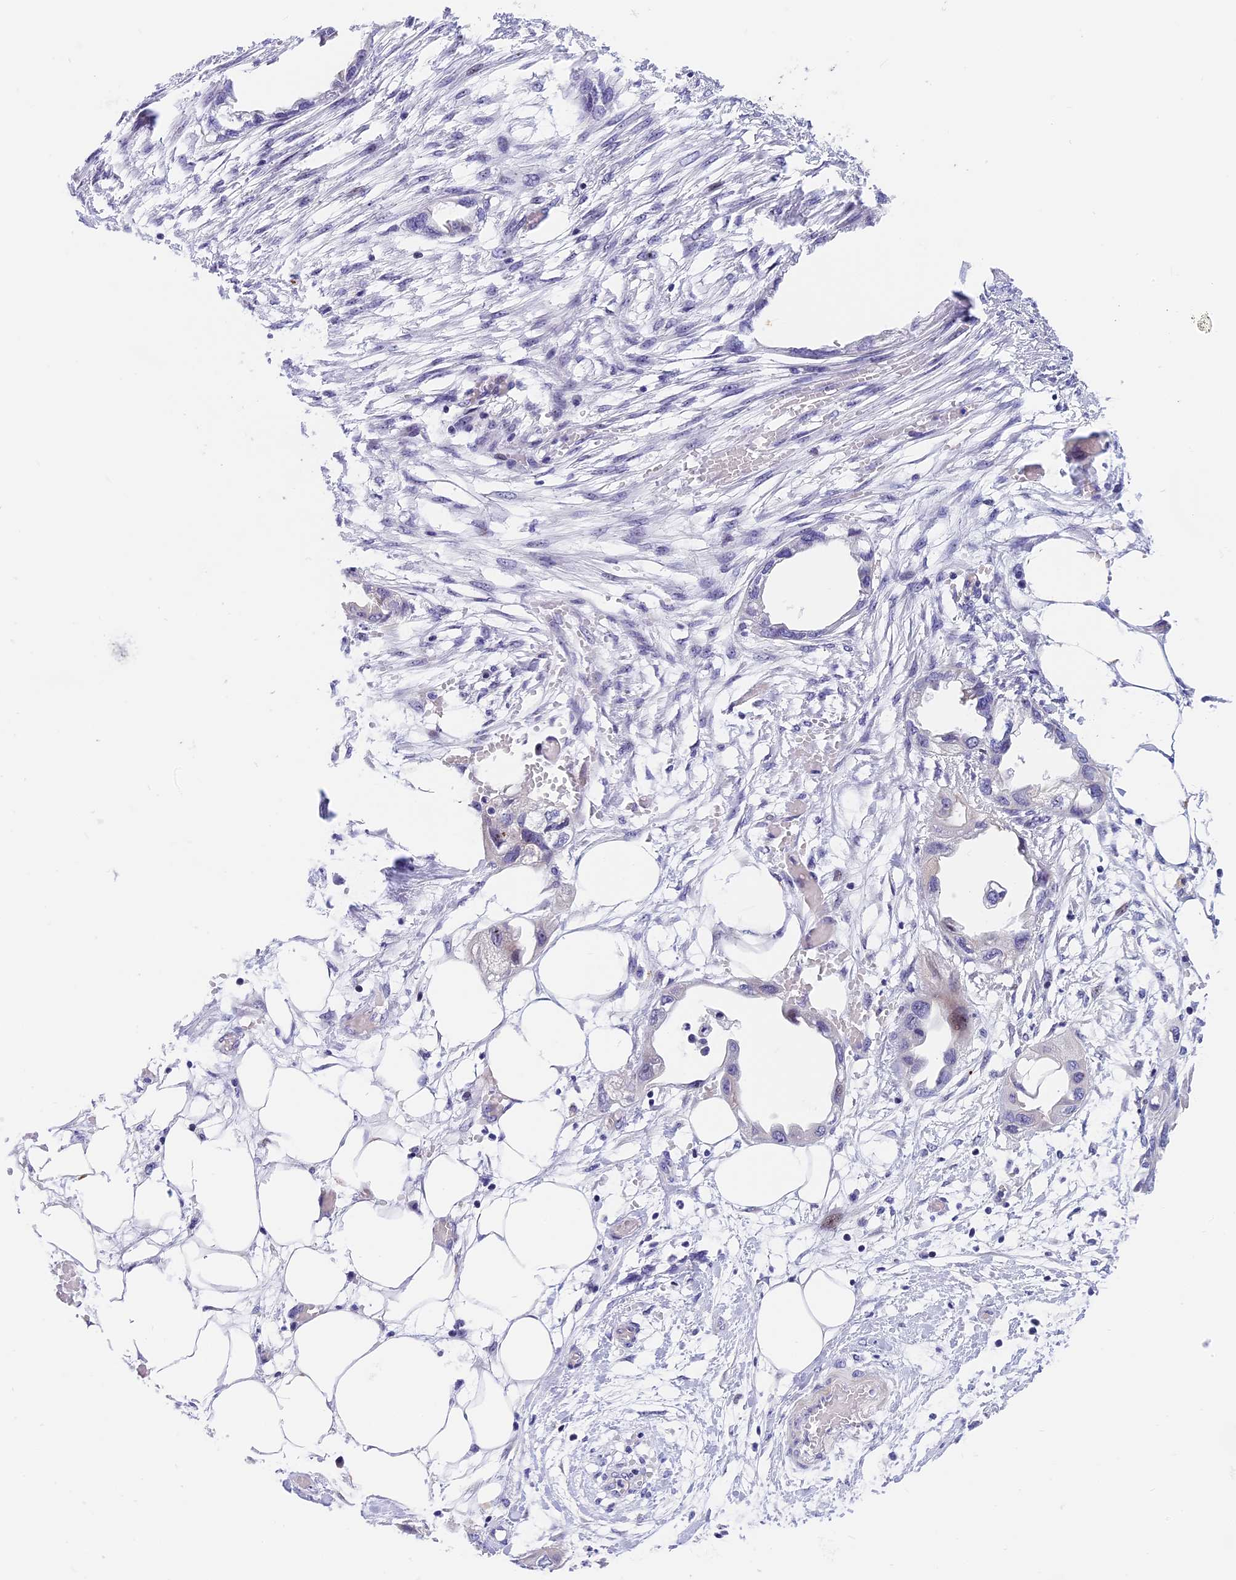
{"staining": {"intensity": "negative", "quantity": "none", "location": "none"}, "tissue": "endometrial cancer", "cell_type": "Tumor cells", "image_type": "cancer", "snomed": [{"axis": "morphology", "description": "Adenocarcinoma, NOS"}, {"axis": "morphology", "description": "Adenocarcinoma, metastatic, NOS"}, {"axis": "topography", "description": "Adipose tissue"}, {"axis": "topography", "description": "Endometrium"}], "caption": "DAB (3,3'-diaminobenzidine) immunohistochemical staining of endometrial cancer (metastatic adenocarcinoma) shows no significant staining in tumor cells. The staining is performed using DAB (3,3'-diaminobenzidine) brown chromogen with nuclei counter-stained in using hematoxylin.", "gene": "MIDN", "patient": {"sex": "female", "age": 67}}